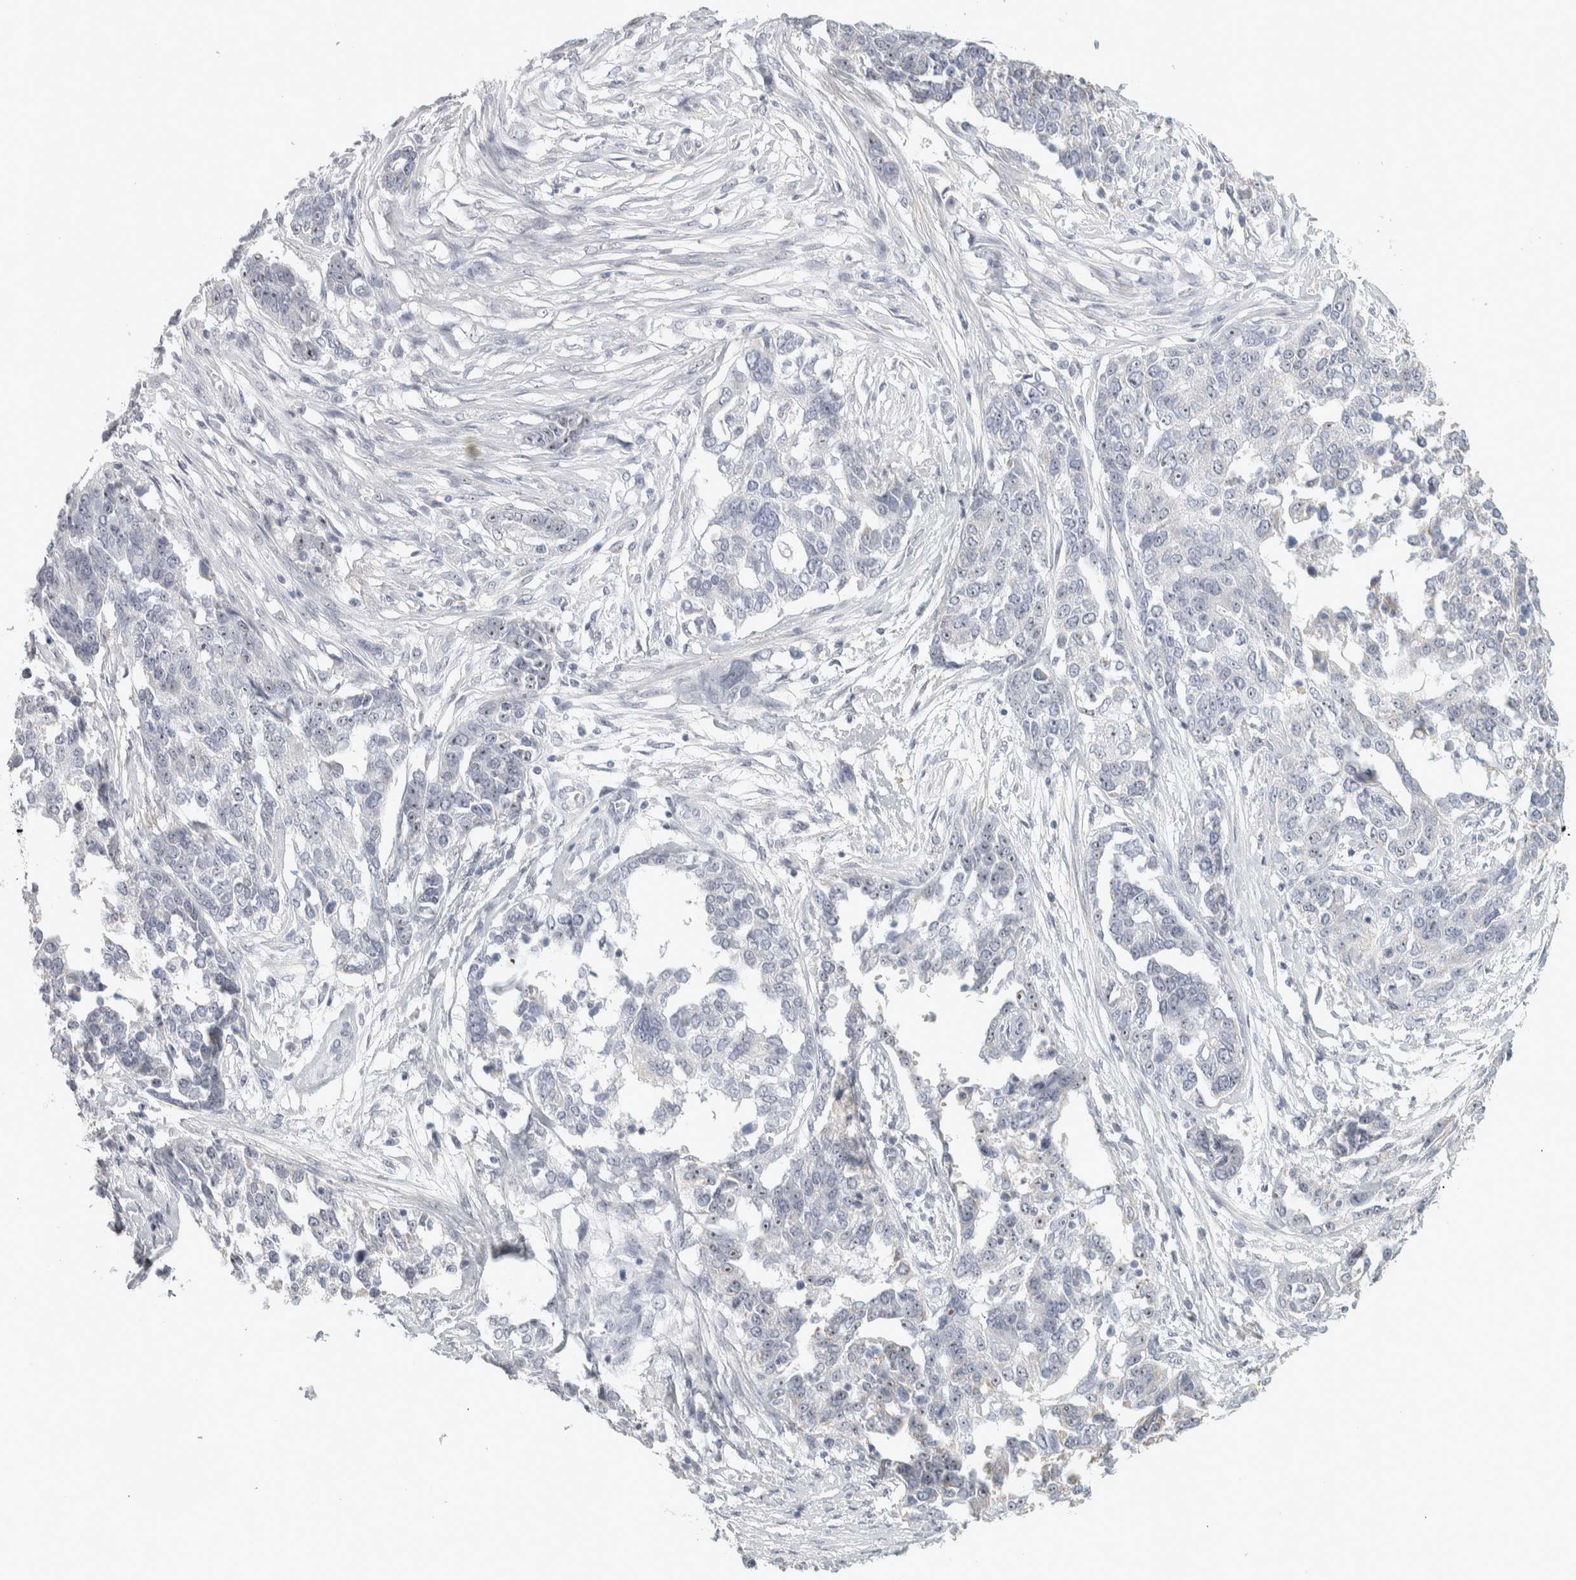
{"staining": {"intensity": "moderate", "quantity": "25%-75%", "location": "nuclear"}, "tissue": "ovarian cancer", "cell_type": "Tumor cells", "image_type": "cancer", "snomed": [{"axis": "morphology", "description": "Cystadenocarcinoma, serous, NOS"}, {"axis": "topography", "description": "Ovary"}], "caption": "Protein staining of serous cystadenocarcinoma (ovarian) tissue exhibits moderate nuclear positivity in about 25%-75% of tumor cells. The staining was performed using DAB to visualize the protein expression in brown, while the nuclei were stained in blue with hematoxylin (Magnification: 20x).", "gene": "DCXR", "patient": {"sex": "female", "age": 44}}